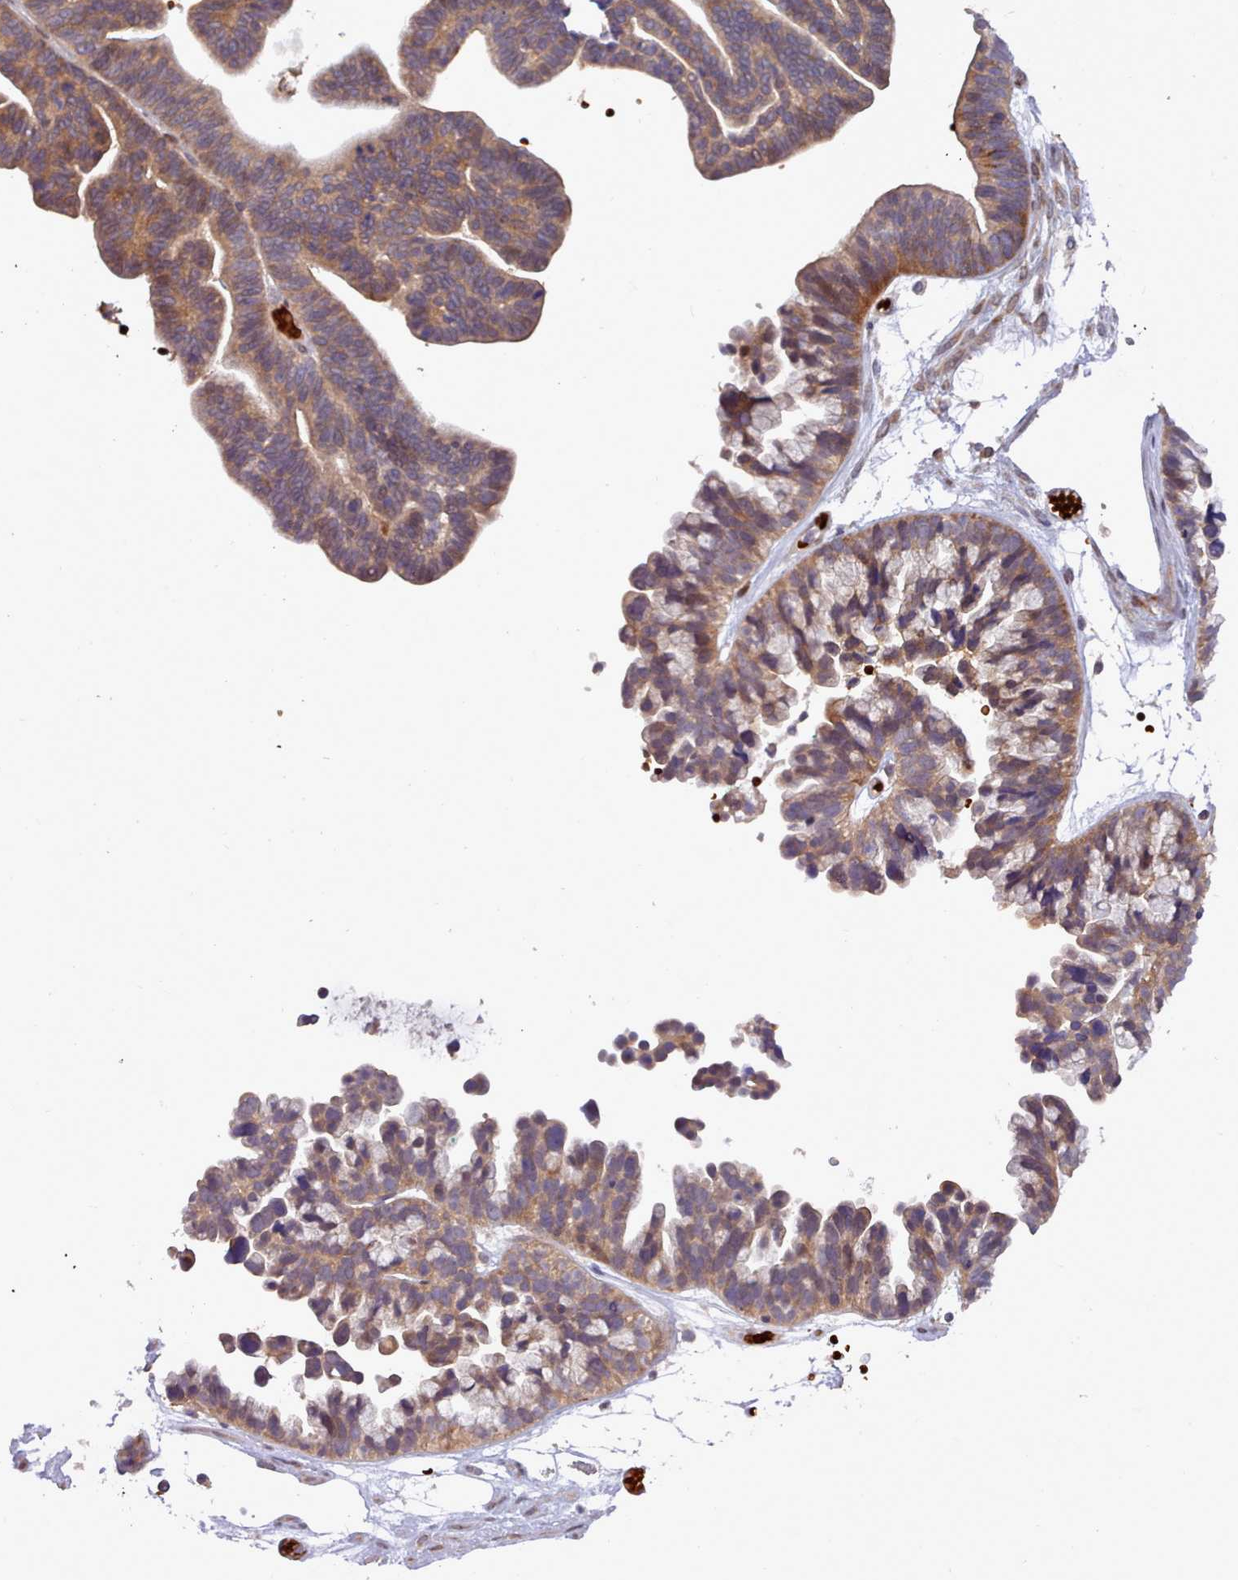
{"staining": {"intensity": "moderate", "quantity": ">75%", "location": "cytoplasmic/membranous"}, "tissue": "ovarian cancer", "cell_type": "Tumor cells", "image_type": "cancer", "snomed": [{"axis": "morphology", "description": "Cystadenocarcinoma, serous, NOS"}, {"axis": "topography", "description": "Ovary"}], "caption": "Immunohistochemistry (IHC) of human ovarian cancer displays medium levels of moderate cytoplasmic/membranous expression in about >75% of tumor cells.", "gene": "UBE2G1", "patient": {"sex": "female", "age": 56}}